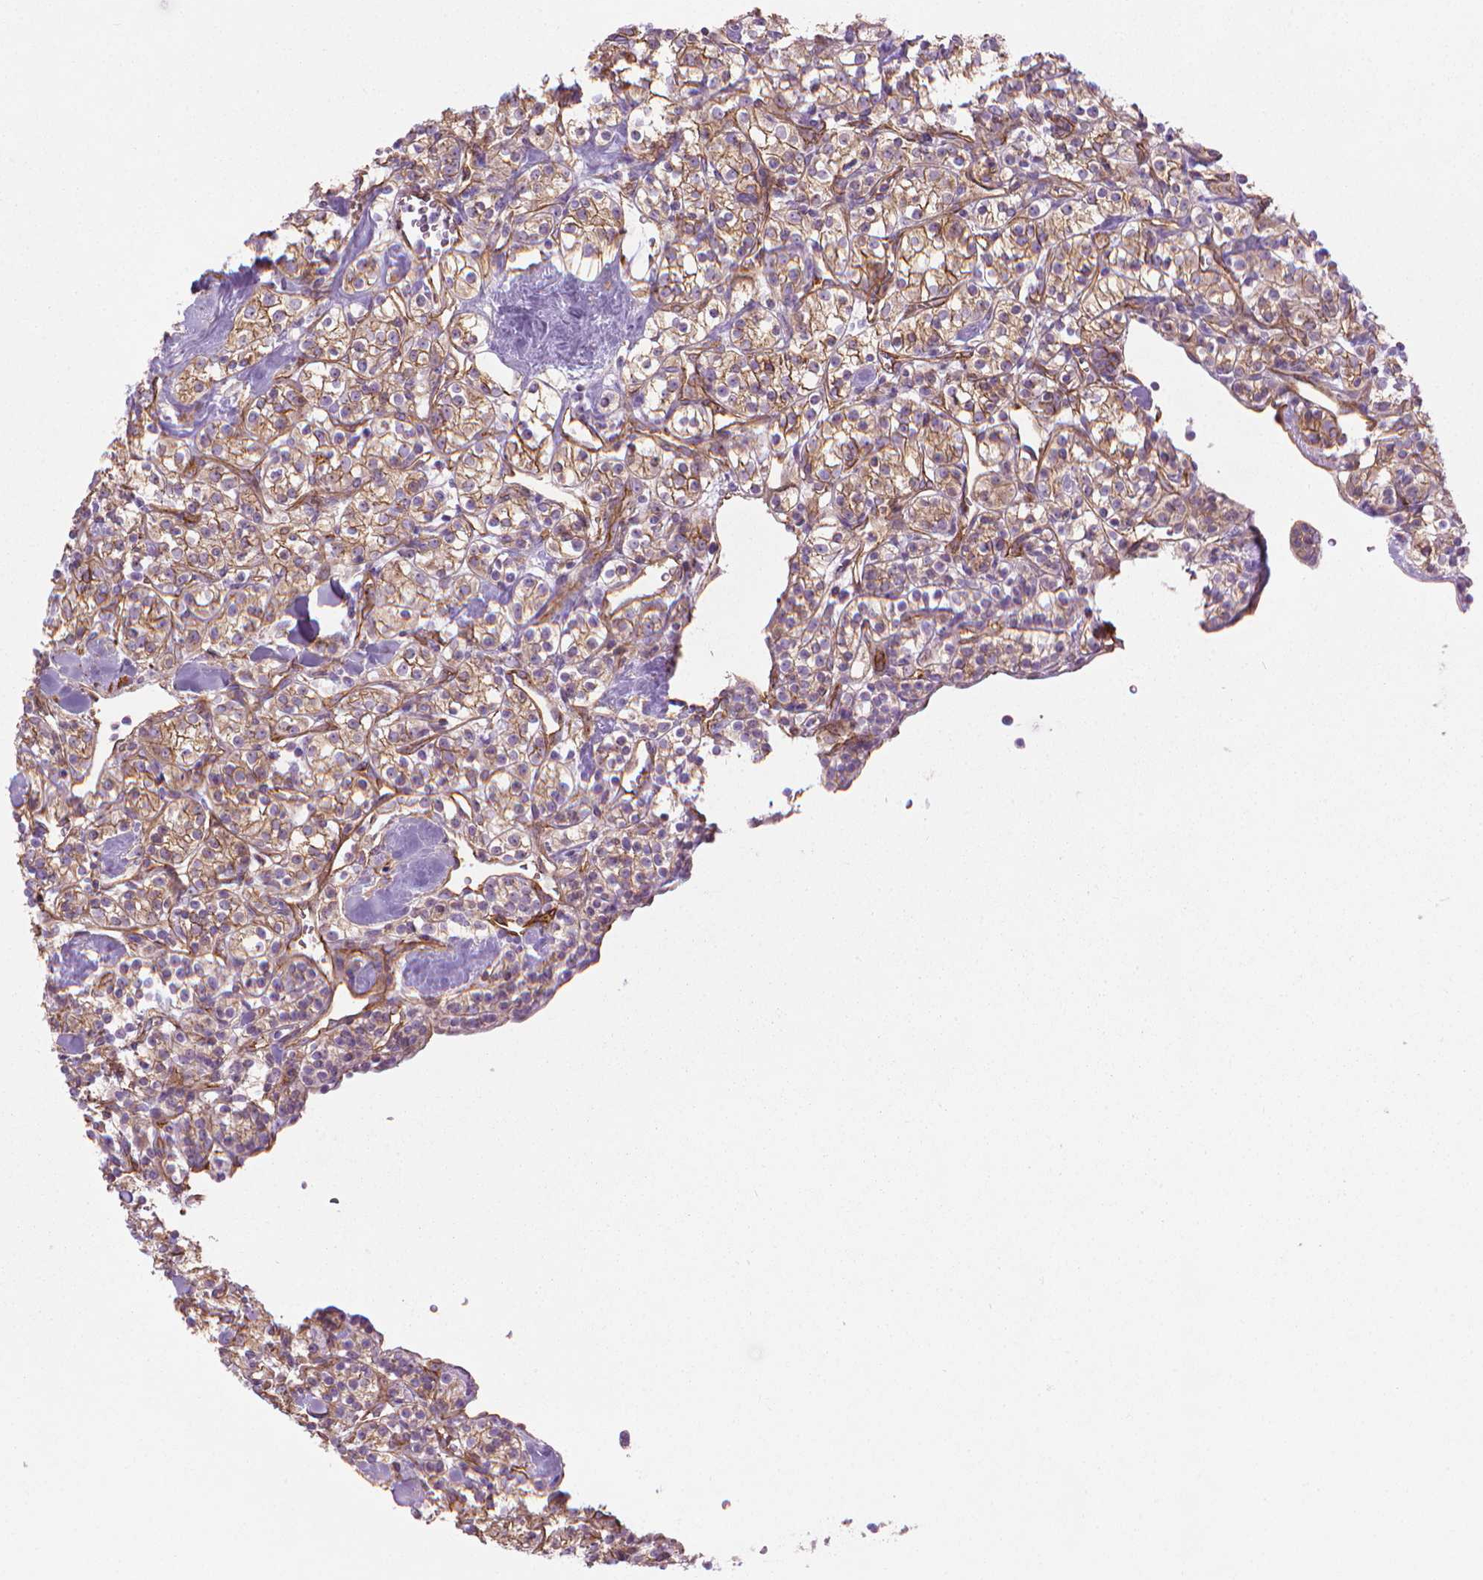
{"staining": {"intensity": "weak", "quantity": ">75%", "location": "cytoplasmic/membranous"}, "tissue": "renal cancer", "cell_type": "Tumor cells", "image_type": "cancer", "snomed": [{"axis": "morphology", "description": "Adenocarcinoma, NOS"}, {"axis": "topography", "description": "Kidney"}], "caption": "Protein analysis of adenocarcinoma (renal) tissue shows weak cytoplasmic/membranous staining in approximately >75% of tumor cells.", "gene": "TENT5A", "patient": {"sex": "male", "age": 77}}